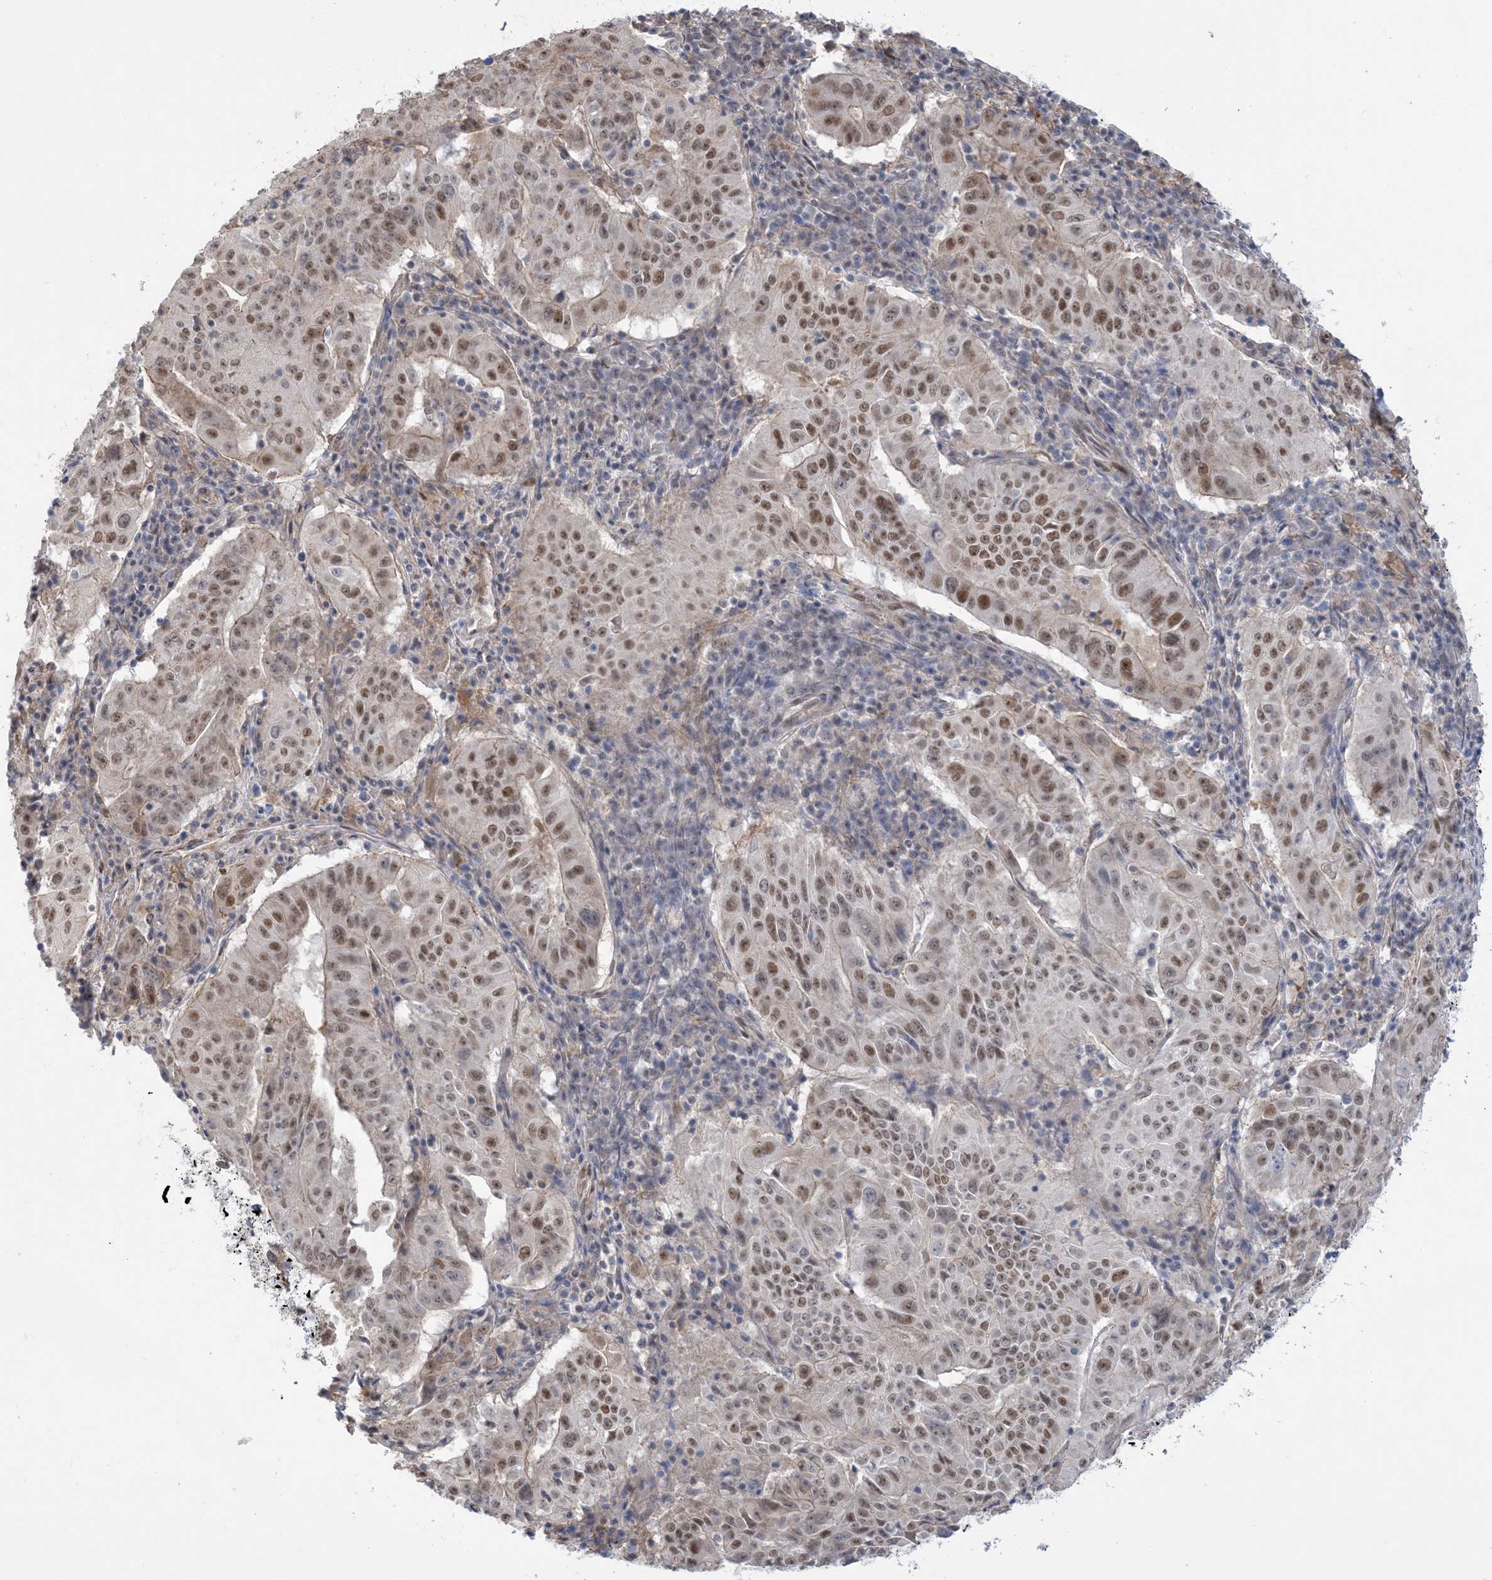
{"staining": {"intensity": "moderate", "quantity": ">75%", "location": "nuclear"}, "tissue": "pancreatic cancer", "cell_type": "Tumor cells", "image_type": "cancer", "snomed": [{"axis": "morphology", "description": "Adenocarcinoma, NOS"}, {"axis": "topography", "description": "Pancreas"}], "caption": "The immunohistochemical stain labels moderate nuclear staining in tumor cells of pancreatic cancer (adenocarcinoma) tissue.", "gene": "ZNF8", "patient": {"sex": "male", "age": 63}}